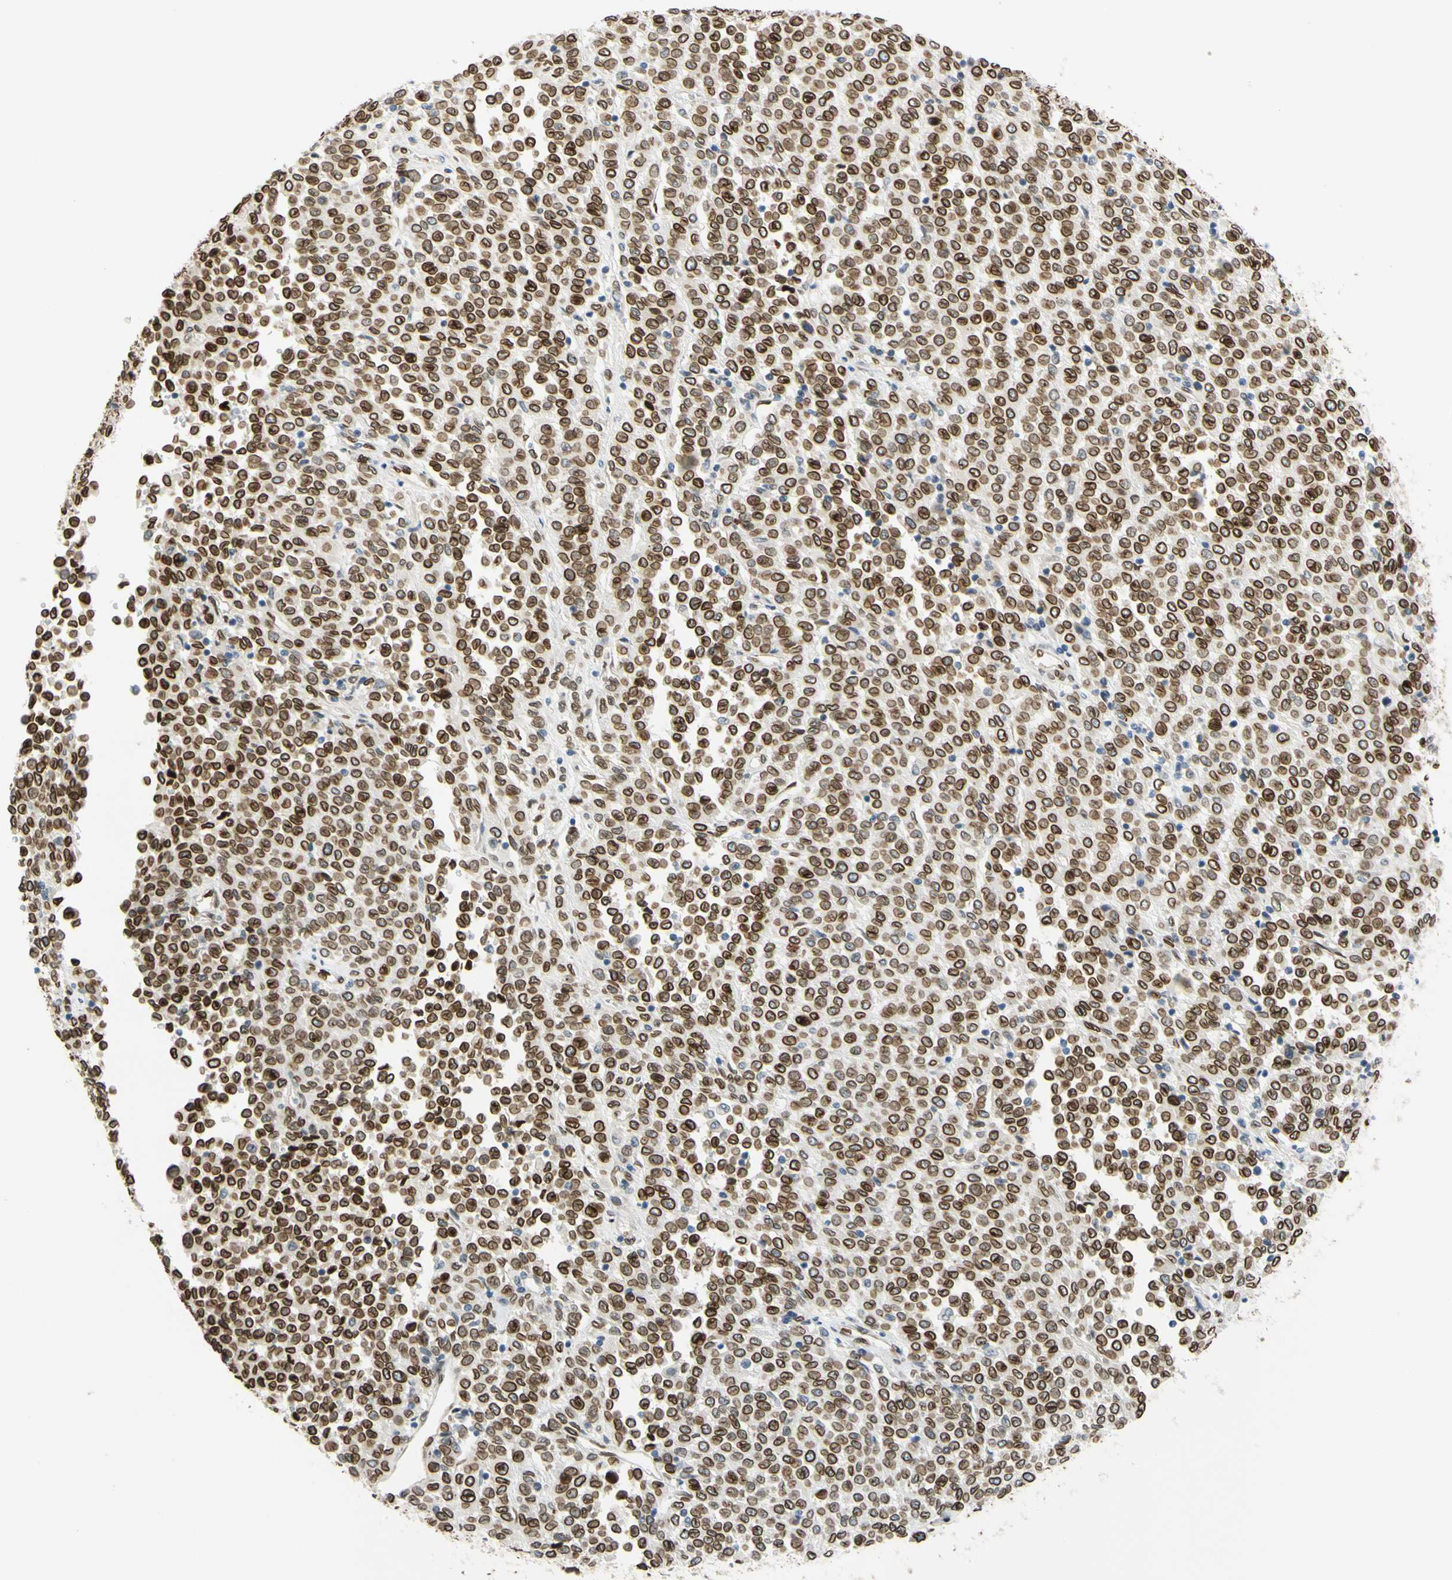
{"staining": {"intensity": "strong", "quantity": ">75%", "location": "cytoplasmic/membranous,nuclear"}, "tissue": "melanoma", "cell_type": "Tumor cells", "image_type": "cancer", "snomed": [{"axis": "morphology", "description": "Malignant melanoma, Metastatic site"}, {"axis": "topography", "description": "Pancreas"}], "caption": "The photomicrograph reveals immunohistochemical staining of malignant melanoma (metastatic site). There is strong cytoplasmic/membranous and nuclear expression is present in about >75% of tumor cells. (brown staining indicates protein expression, while blue staining denotes nuclei).", "gene": "SUN1", "patient": {"sex": "female", "age": 30}}